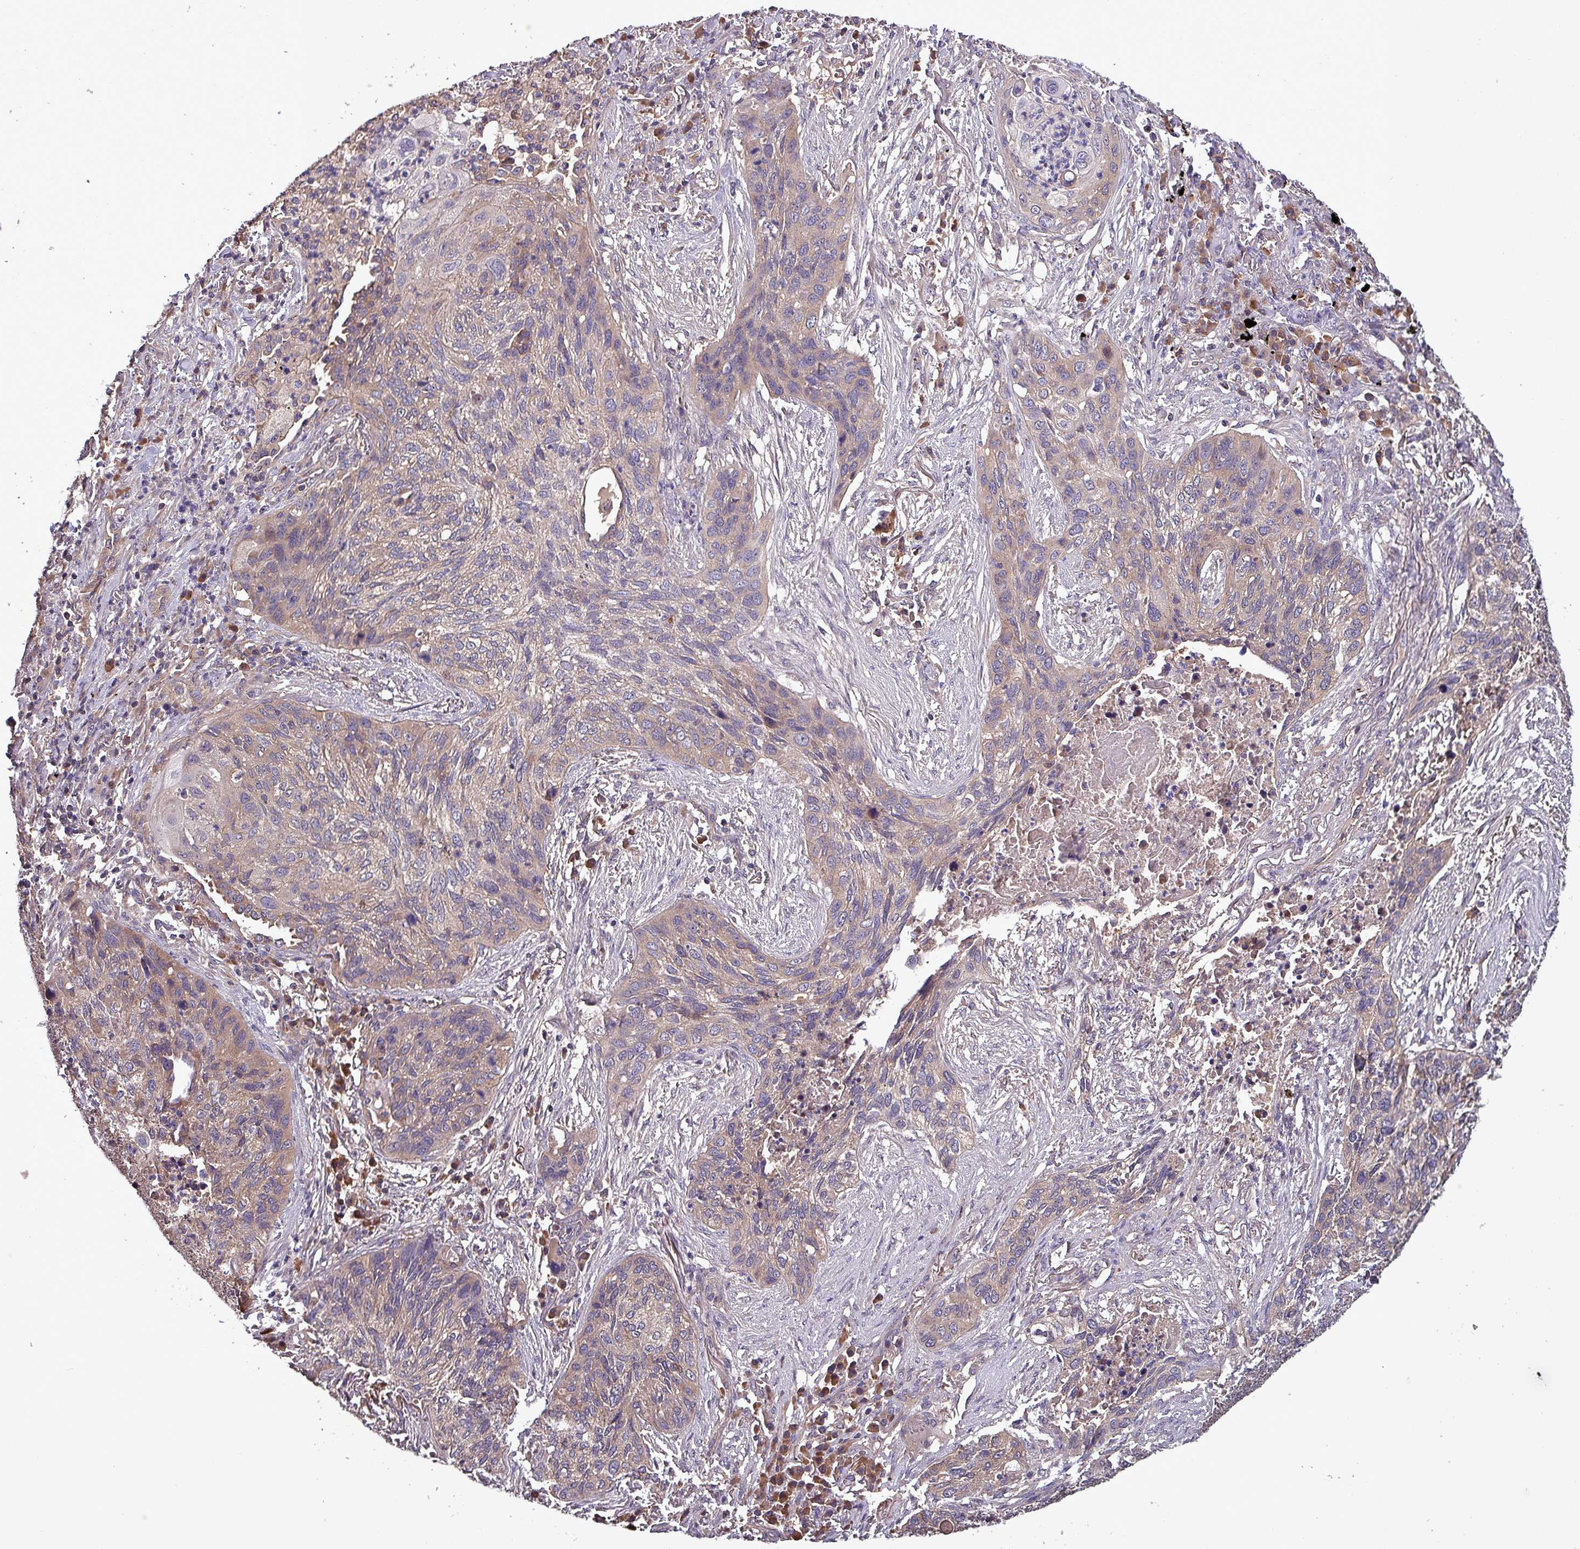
{"staining": {"intensity": "weak", "quantity": "<25%", "location": "cytoplasmic/membranous"}, "tissue": "lung cancer", "cell_type": "Tumor cells", "image_type": "cancer", "snomed": [{"axis": "morphology", "description": "Squamous cell carcinoma, NOS"}, {"axis": "topography", "description": "Lung"}], "caption": "Tumor cells are negative for brown protein staining in lung cancer.", "gene": "PAFAH1B2", "patient": {"sex": "female", "age": 63}}